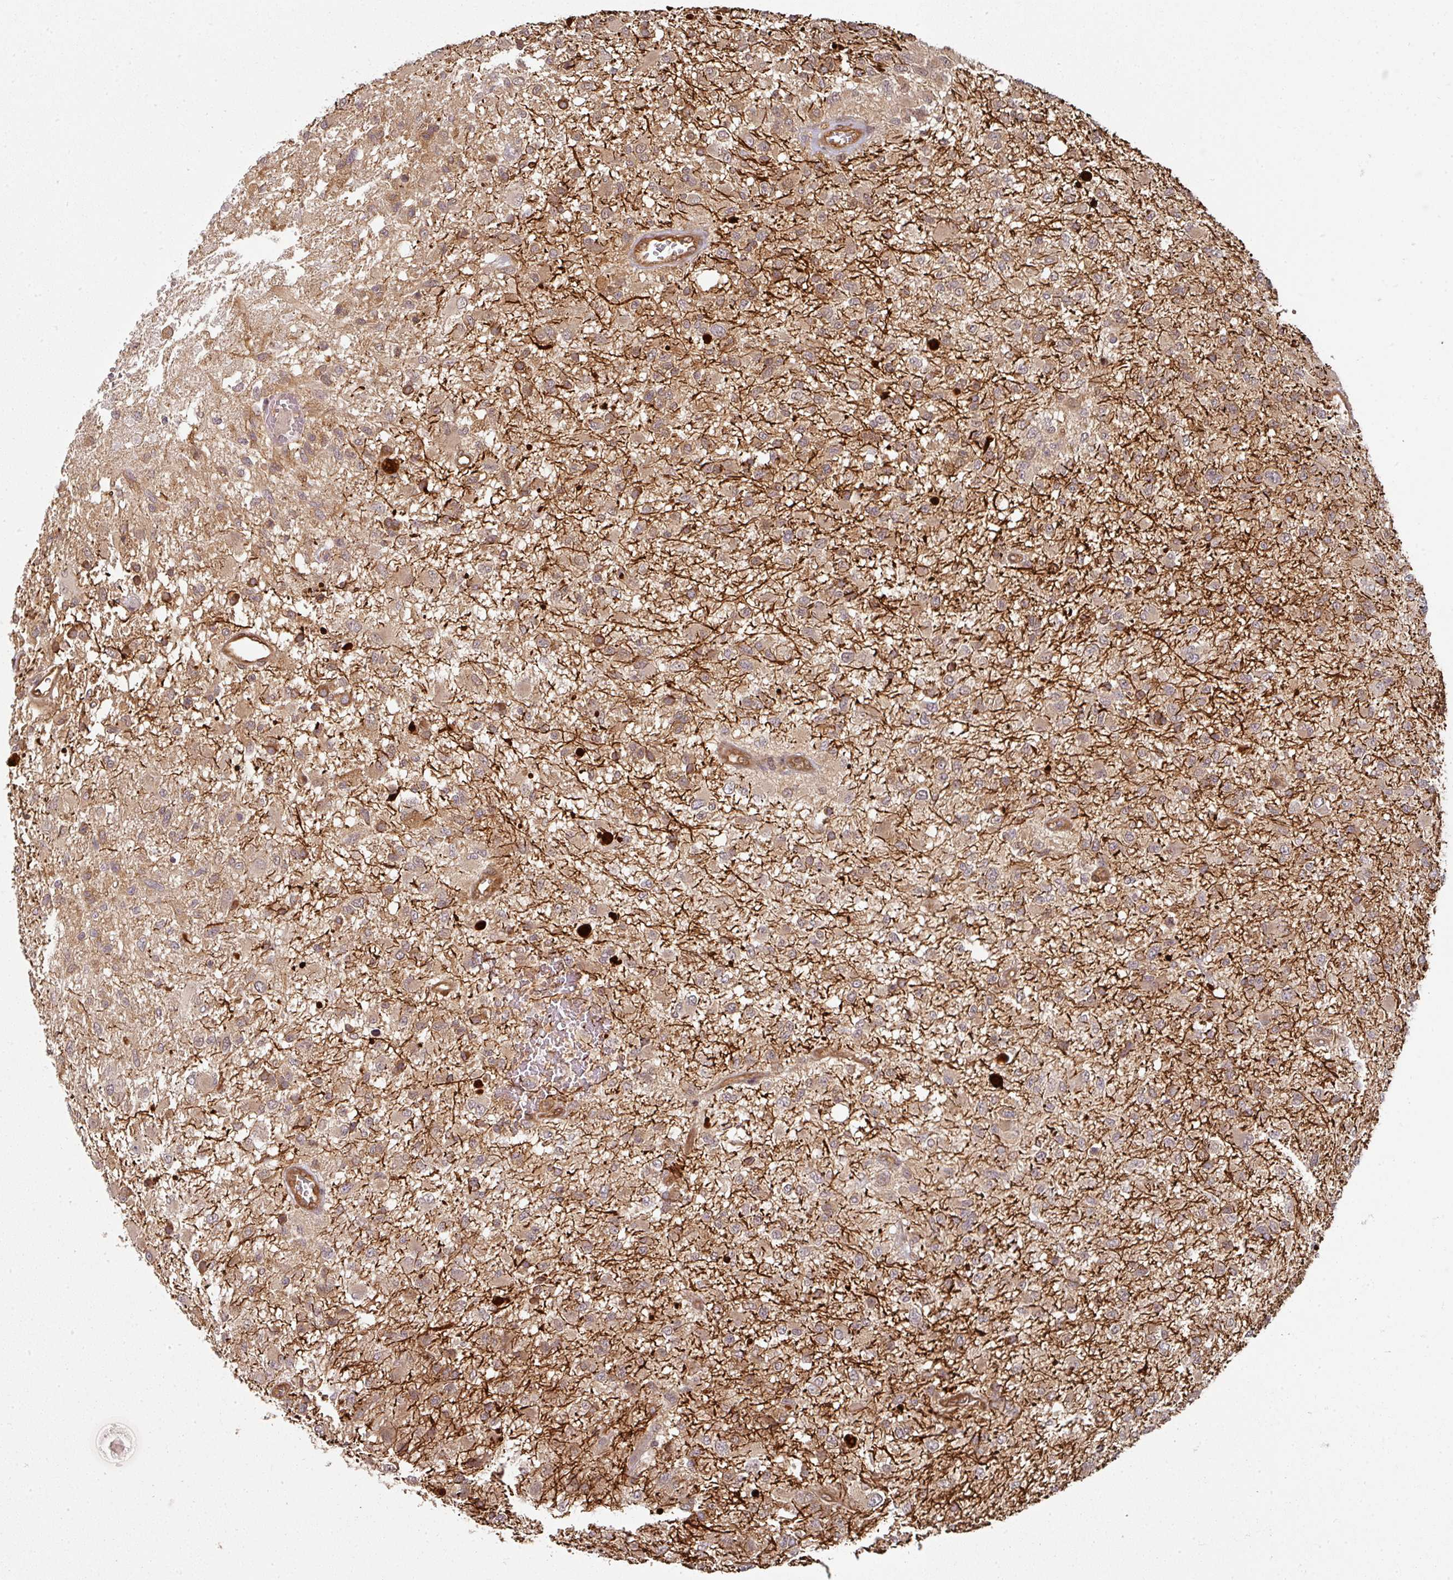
{"staining": {"intensity": "weak", "quantity": "<25%", "location": "cytoplasmic/membranous"}, "tissue": "glioma", "cell_type": "Tumor cells", "image_type": "cancer", "snomed": [{"axis": "morphology", "description": "Glioma, malignant, High grade"}, {"axis": "topography", "description": "Brain"}], "caption": "Histopathology image shows no significant protein positivity in tumor cells of high-grade glioma (malignant).", "gene": "EIF4EBP2", "patient": {"sex": "female", "age": 74}}